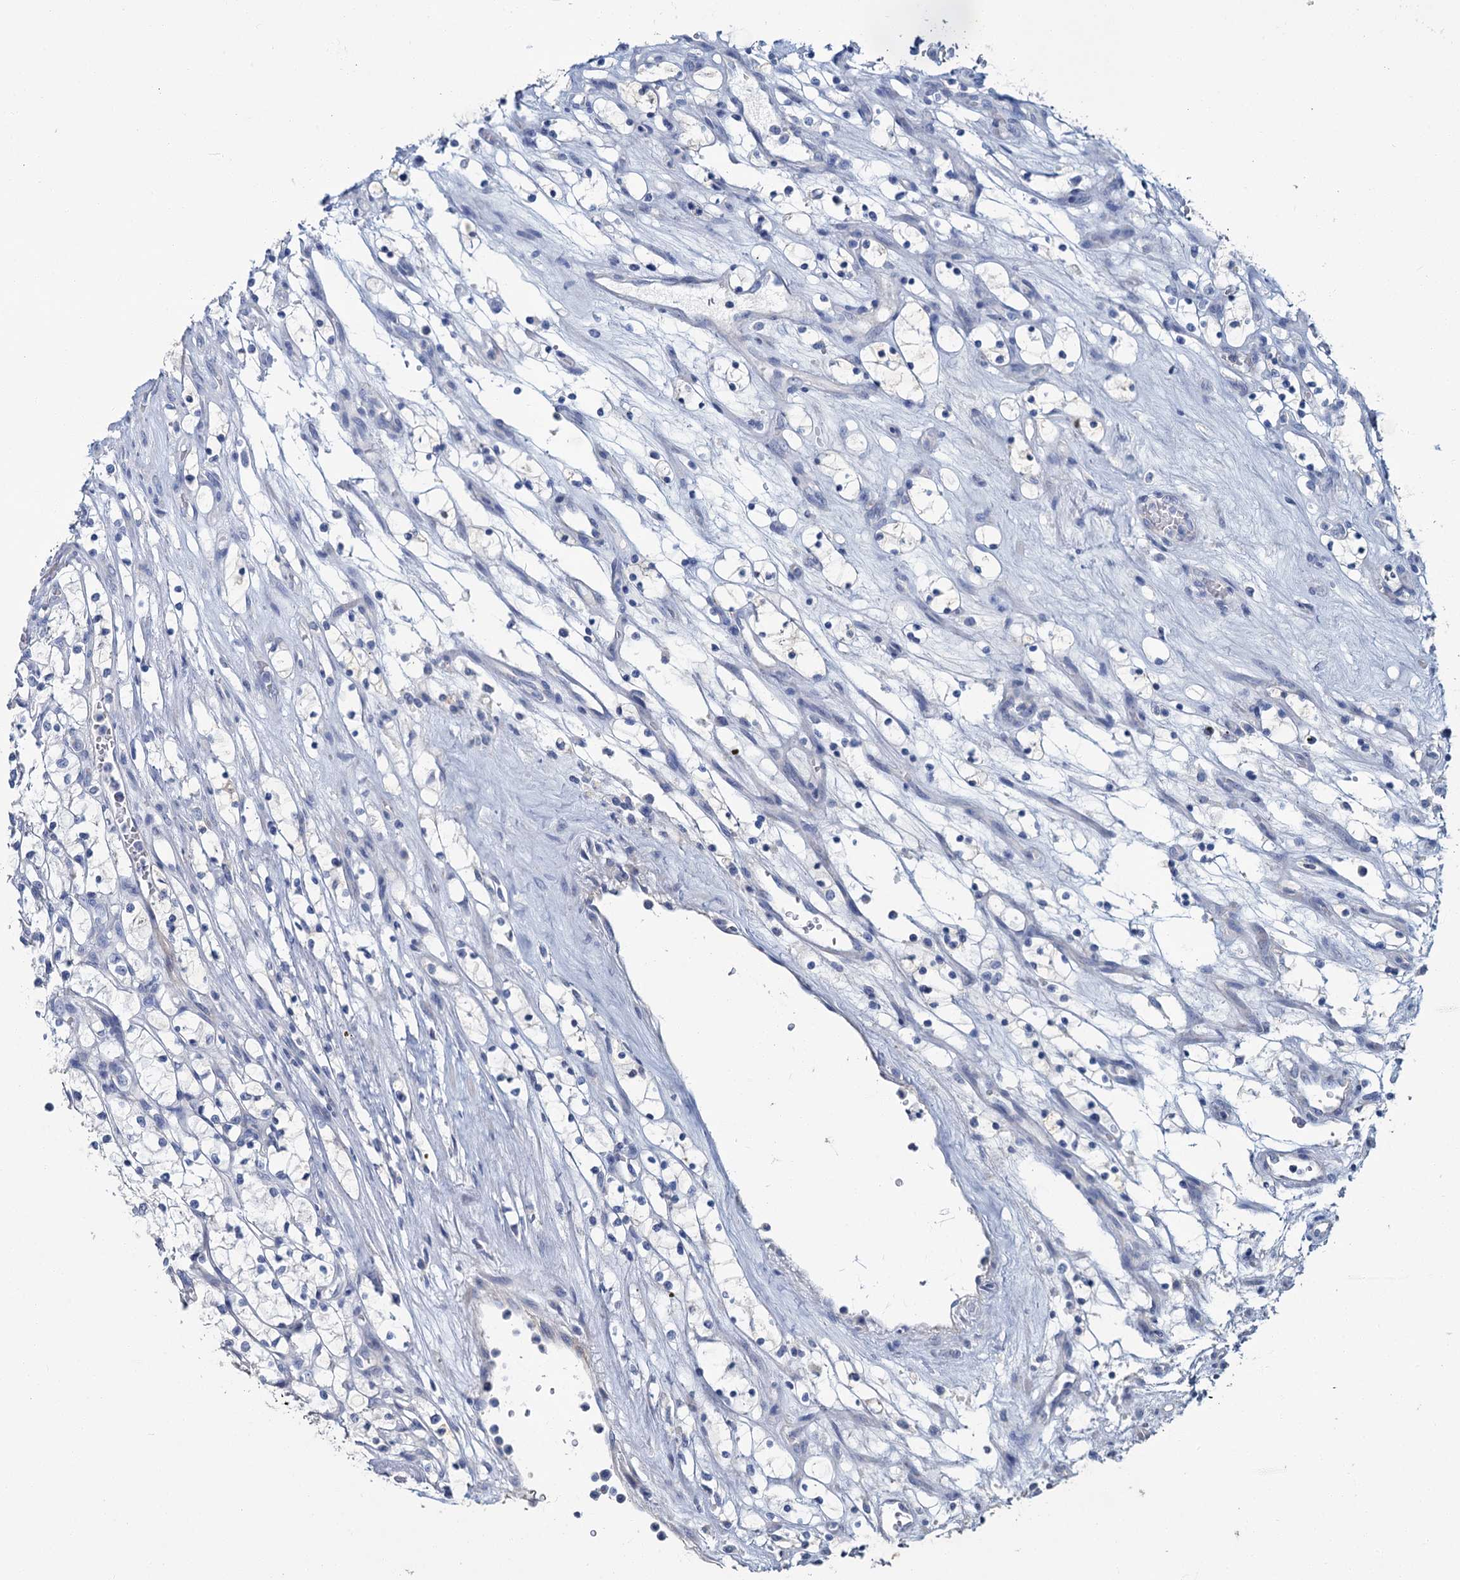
{"staining": {"intensity": "negative", "quantity": "none", "location": "none"}, "tissue": "renal cancer", "cell_type": "Tumor cells", "image_type": "cancer", "snomed": [{"axis": "morphology", "description": "Adenocarcinoma, NOS"}, {"axis": "topography", "description": "Kidney"}], "caption": "Immunohistochemical staining of adenocarcinoma (renal) shows no significant expression in tumor cells.", "gene": "SNCB", "patient": {"sex": "female", "age": 69}}